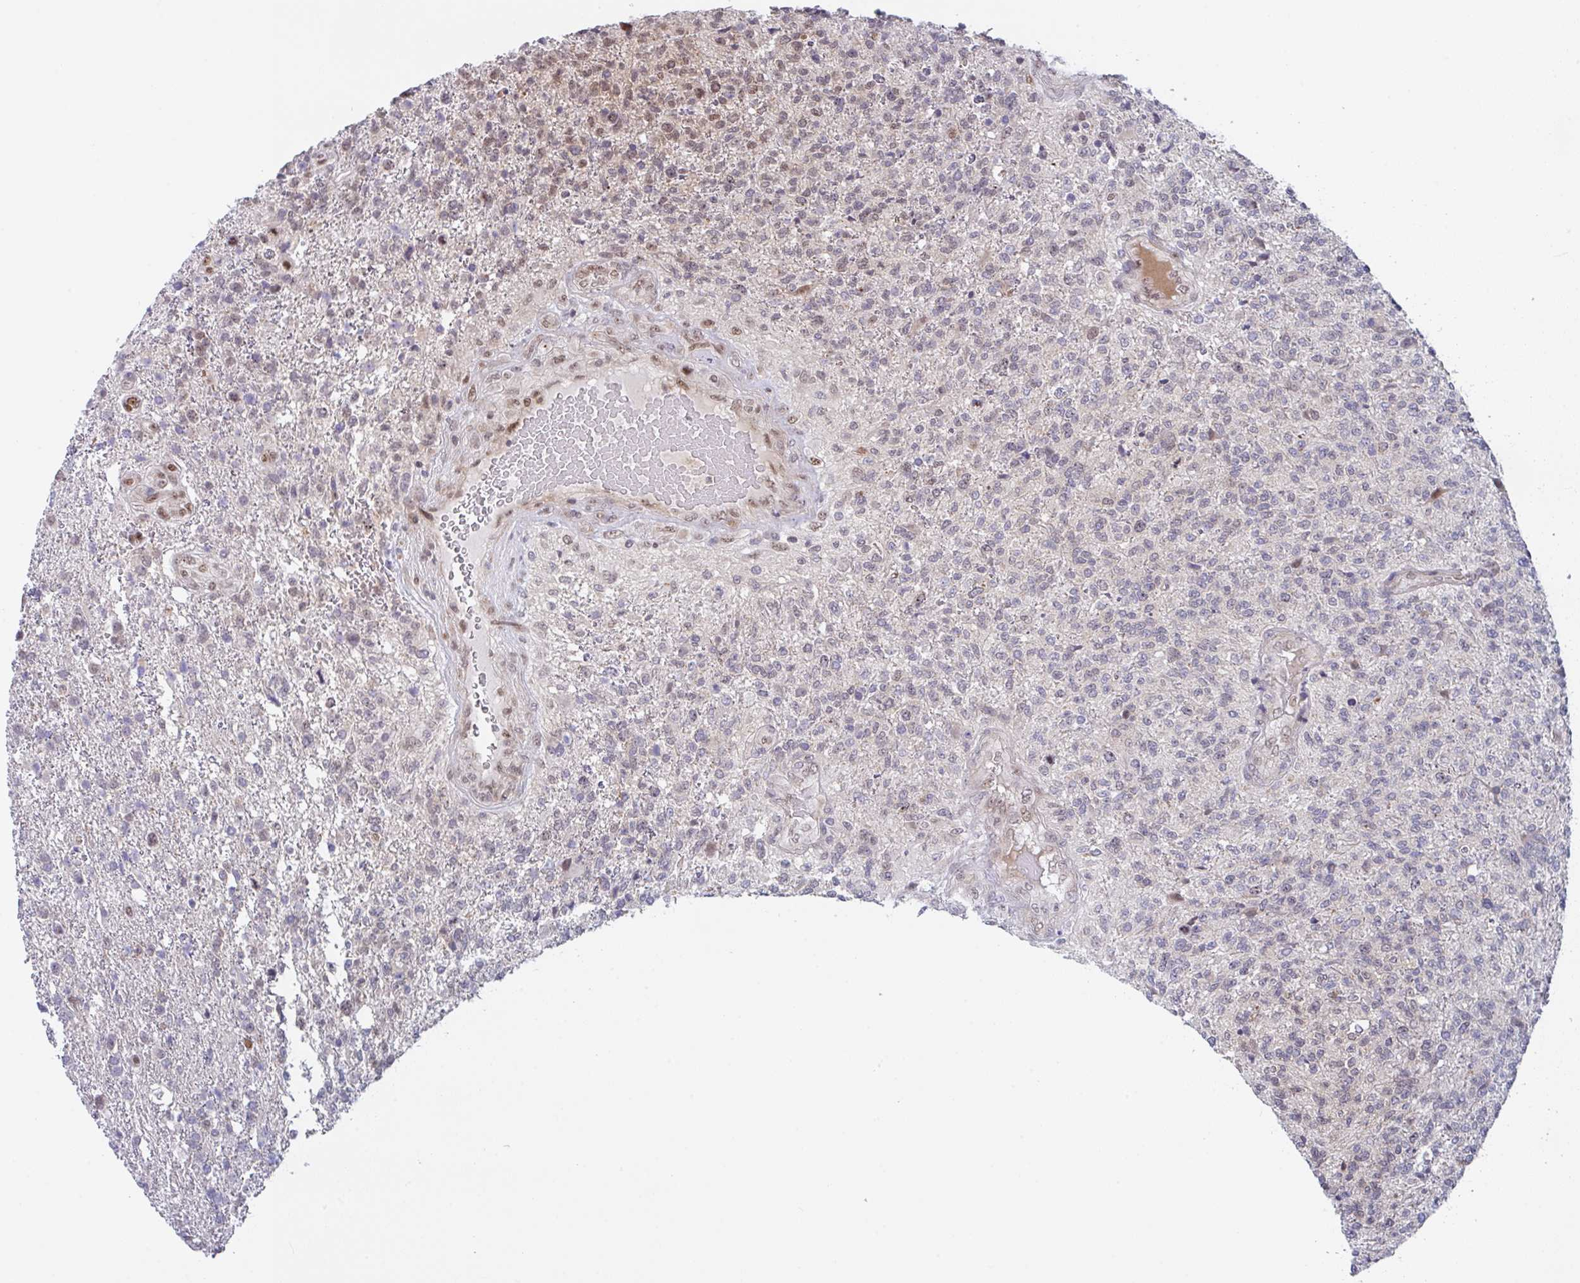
{"staining": {"intensity": "moderate", "quantity": "<25%", "location": "nuclear"}, "tissue": "glioma", "cell_type": "Tumor cells", "image_type": "cancer", "snomed": [{"axis": "morphology", "description": "Glioma, malignant, High grade"}, {"axis": "topography", "description": "Brain"}], "caption": "High-grade glioma (malignant) stained with DAB (3,3'-diaminobenzidine) immunohistochemistry (IHC) displays low levels of moderate nuclear staining in approximately <25% of tumor cells.", "gene": "RBM18", "patient": {"sex": "male", "age": 56}}